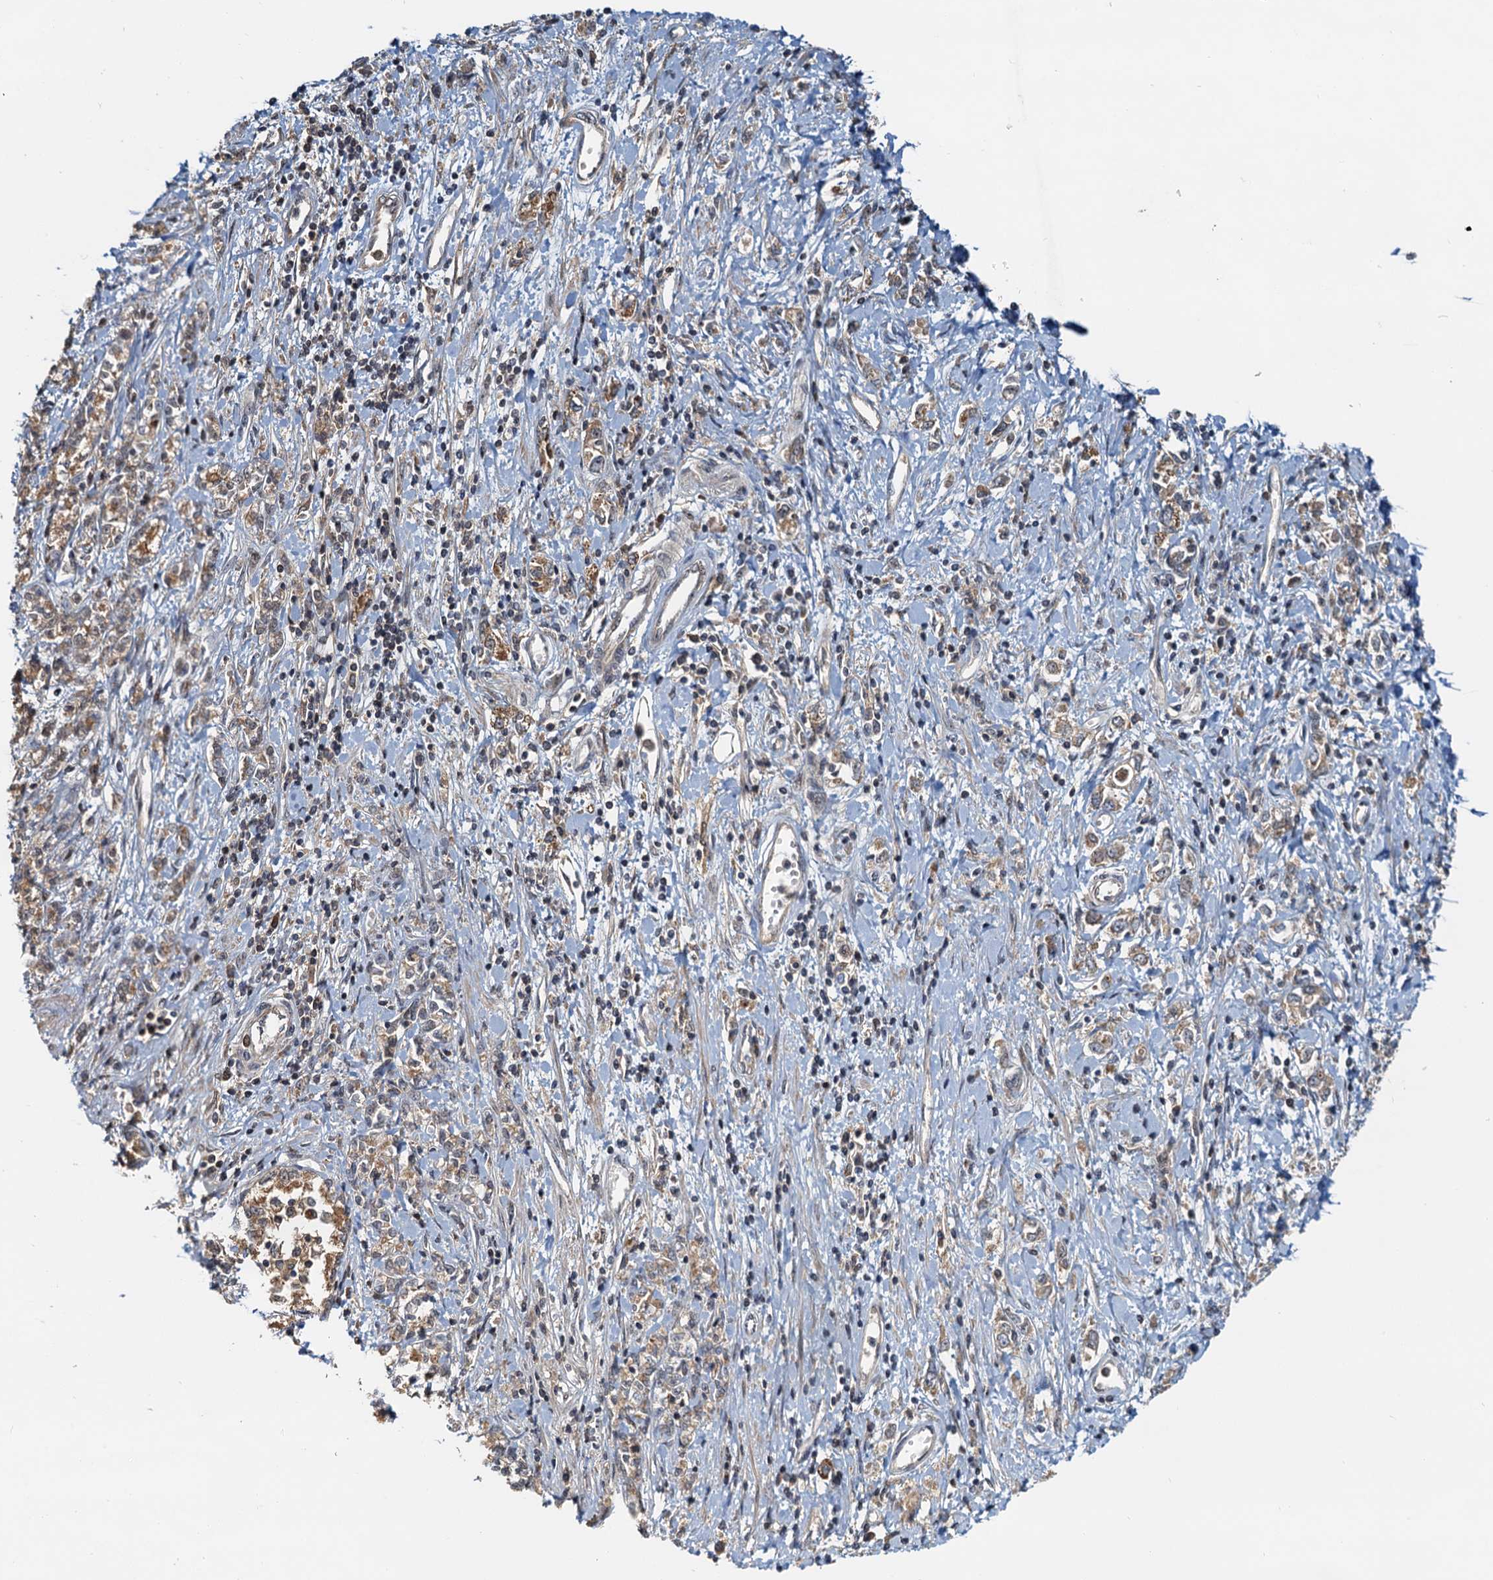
{"staining": {"intensity": "weak", "quantity": ">75%", "location": "cytoplasmic/membranous"}, "tissue": "stomach cancer", "cell_type": "Tumor cells", "image_type": "cancer", "snomed": [{"axis": "morphology", "description": "Adenocarcinoma, NOS"}, {"axis": "topography", "description": "Stomach"}], "caption": "This histopathology image exhibits IHC staining of stomach cancer (adenocarcinoma), with low weak cytoplasmic/membranous positivity in about >75% of tumor cells.", "gene": "TOLLIP", "patient": {"sex": "female", "age": 76}}